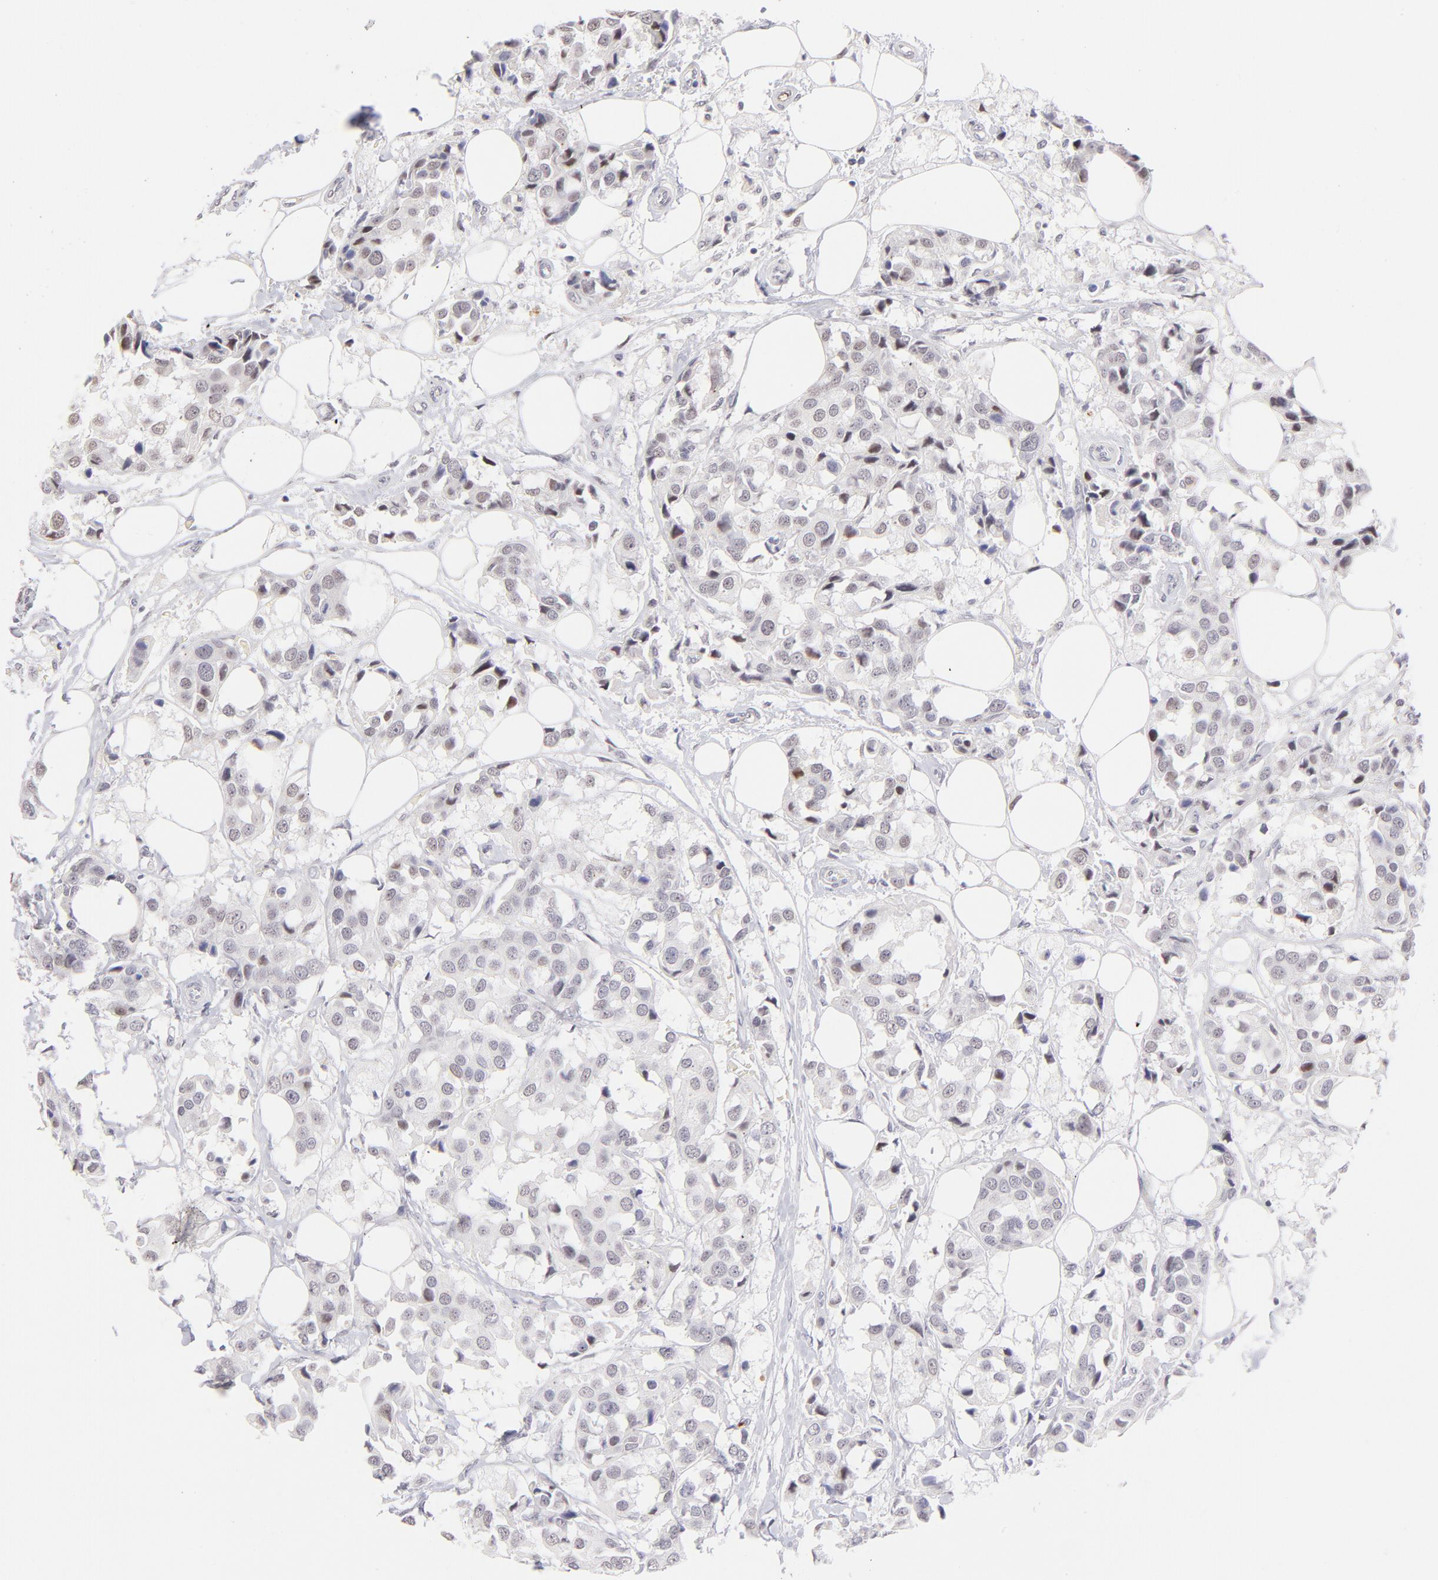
{"staining": {"intensity": "weak", "quantity": "<25%", "location": "nuclear"}, "tissue": "breast cancer", "cell_type": "Tumor cells", "image_type": "cancer", "snomed": [{"axis": "morphology", "description": "Duct carcinoma"}, {"axis": "topography", "description": "Breast"}], "caption": "This photomicrograph is of breast invasive ductal carcinoma stained with immunohistochemistry to label a protein in brown with the nuclei are counter-stained blue. There is no expression in tumor cells. Brightfield microscopy of immunohistochemistry stained with DAB (brown) and hematoxylin (blue), captured at high magnification.", "gene": "LTB4R", "patient": {"sex": "female", "age": 80}}